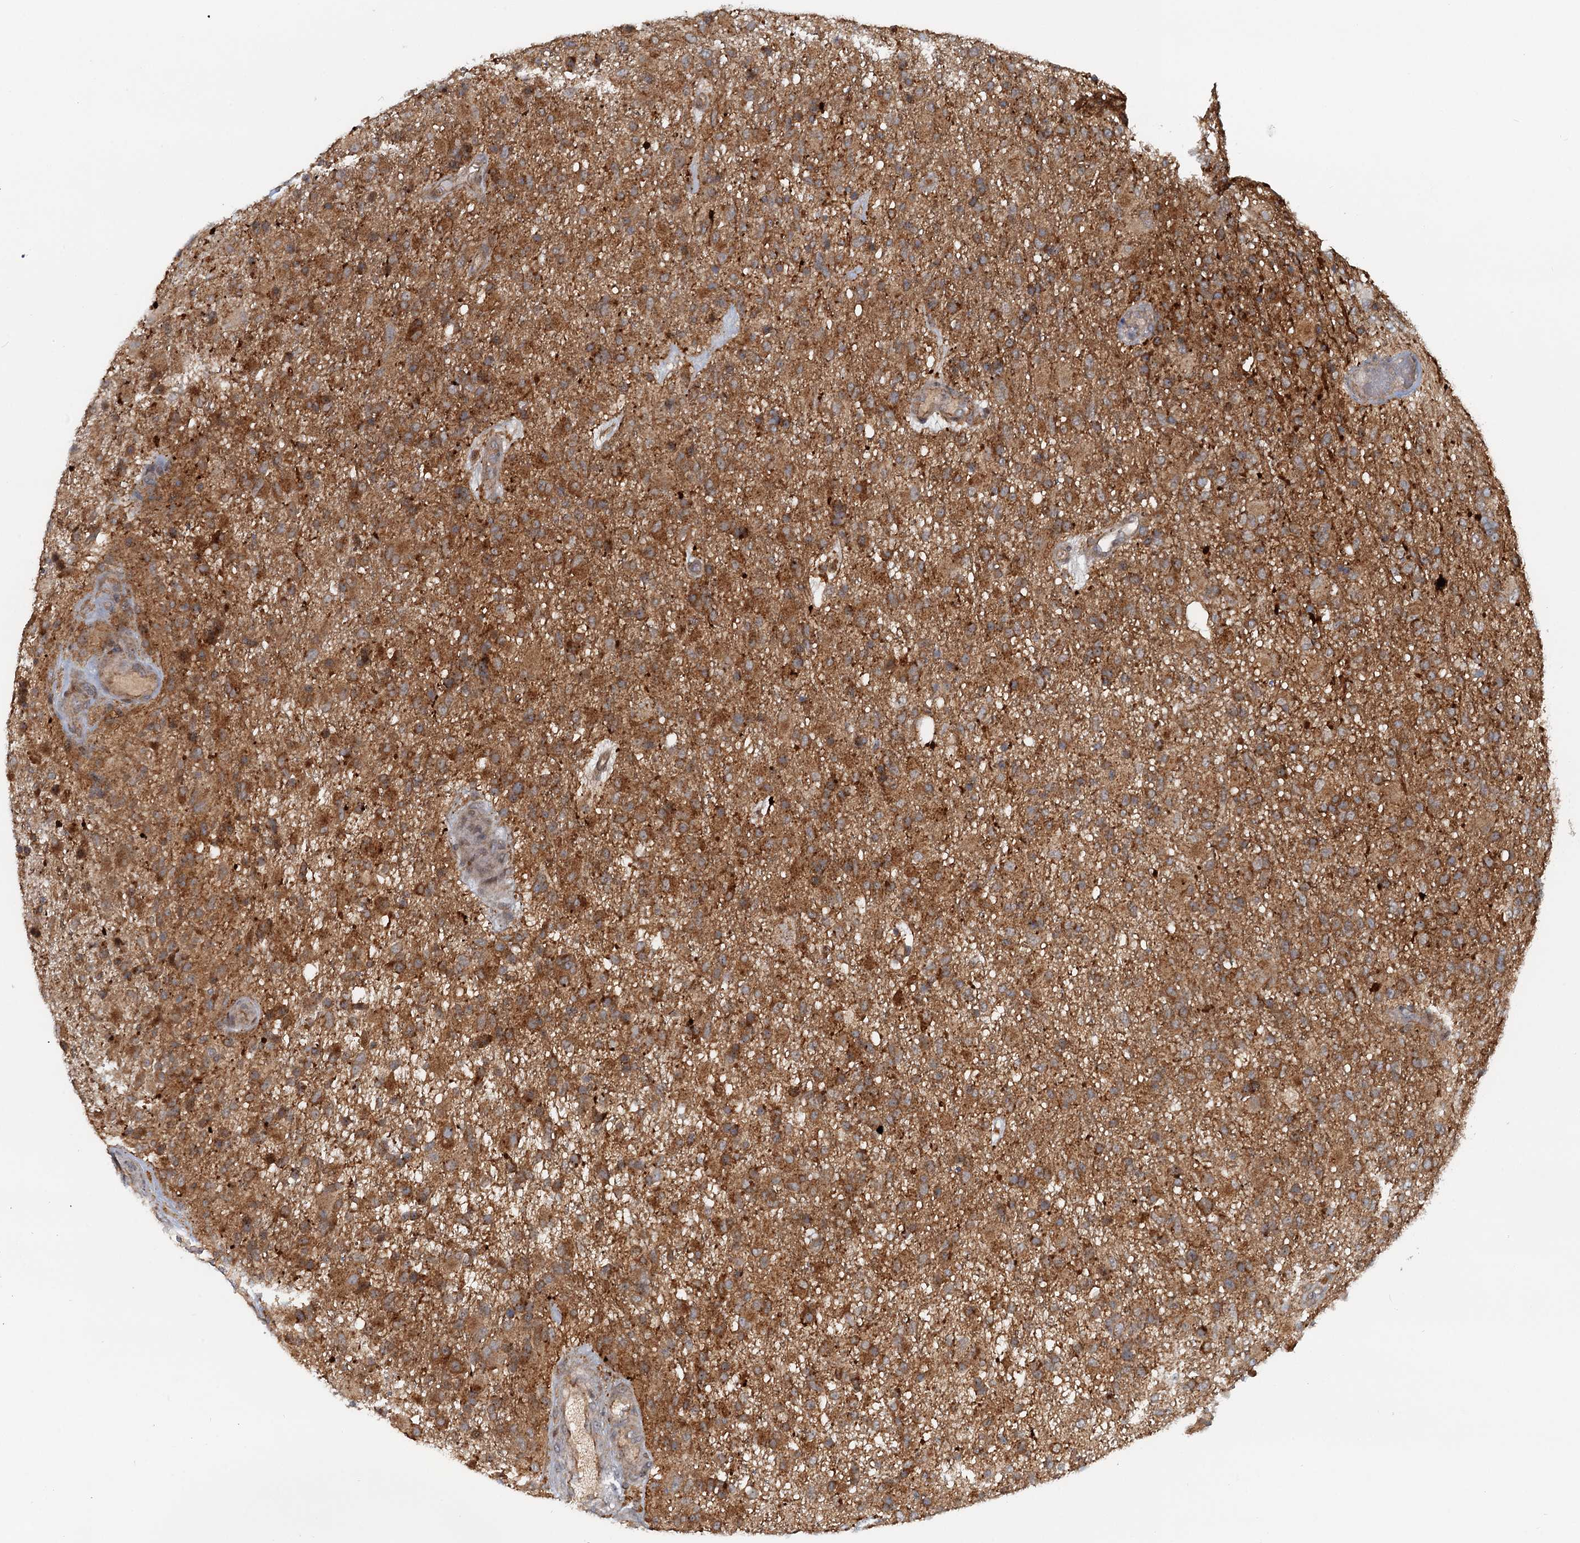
{"staining": {"intensity": "moderate", "quantity": ">75%", "location": "cytoplasmic/membranous"}, "tissue": "glioma", "cell_type": "Tumor cells", "image_type": "cancer", "snomed": [{"axis": "morphology", "description": "Glioma, malignant, High grade"}, {"axis": "topography", "description": "Brain"}], "caption": "Glioma stained with a protein marker shows moderate staining in tumor cells.", "gene": "TOLLIP", "patient": {"sex": "female", "age": 74}}